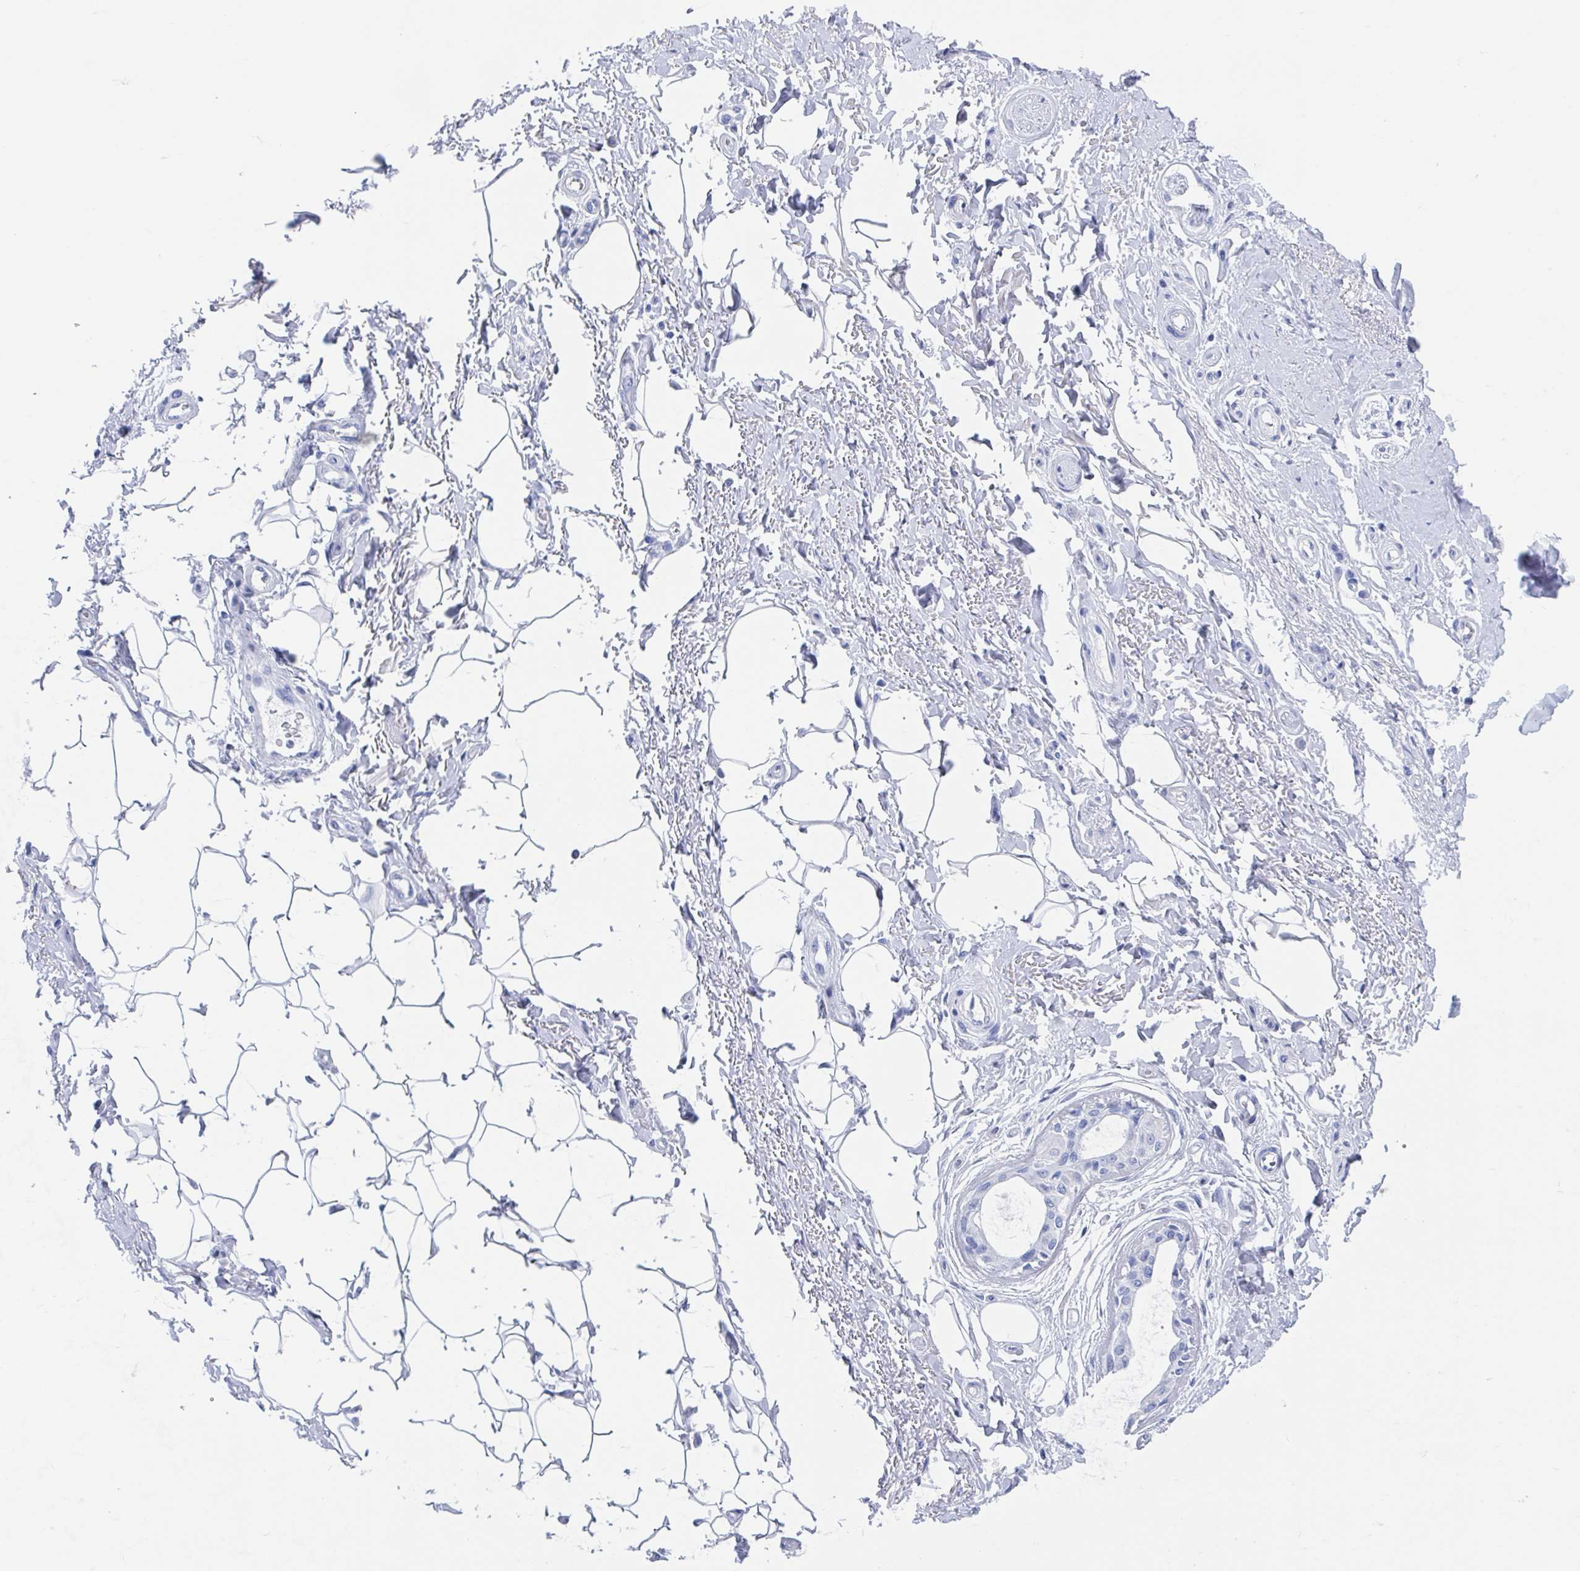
{"staining": {"intensity": "negative", "quantity": "none", "location": "none"}, "tissue": "adipose tissue", "cell_type": "Adipocytes", "image_type": "normal", "snomed": [{"axis": "morphology", "description": "Normal tissue, NOS"}, {"axis": "topography", "description": "Peripheral nerve tissue"}], "caption": "Protein analysis of normal adipose tissue reveals no significant expression in adipocytes.", "gene": "C10orf53", "patient": {"sex": "male", "age": 51}}